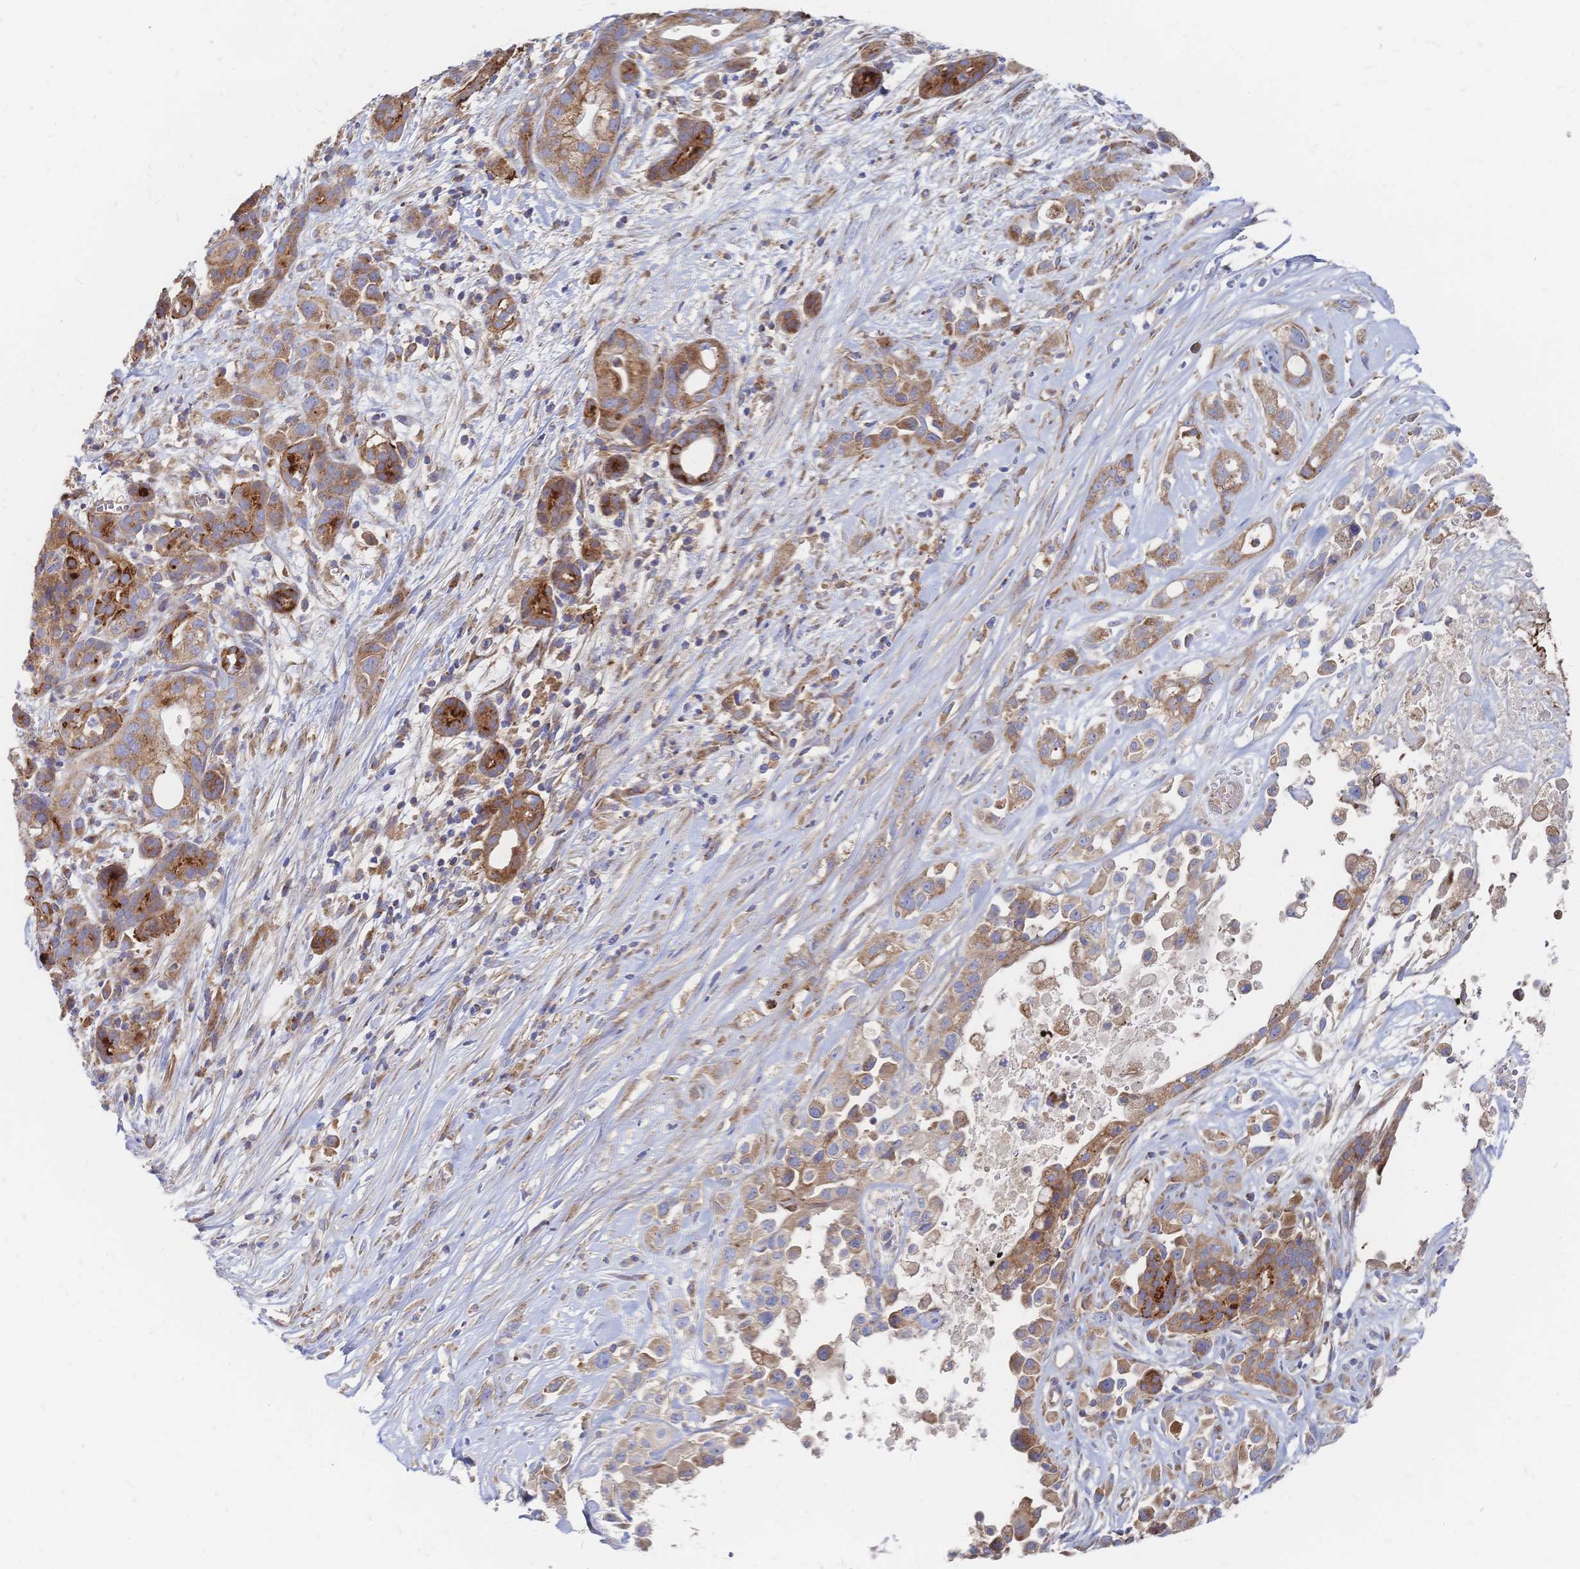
{"staining": {"intensity": "moderate", "quantity": ">75%", "location": "cytoplasmic/membranous"}, "tissue": "pancreatic cancer", "cell_type": "Tumor cells", "image_type": "cancer", "snomed": [{"axis": "morphology", "description": "Adenocarcinoma, NOS"}, {"axis": "topography", "description": "Pancreas"}], "caption": "Protein expression by immunohistochemistry (IHC) reveals moderate cytoplasmic/membranous expression in about >75% of tumor cells in adenocarcinoma (pancreatic).", "gene": "SORBS1", "patient": {"sex": "male", "age": 44}}